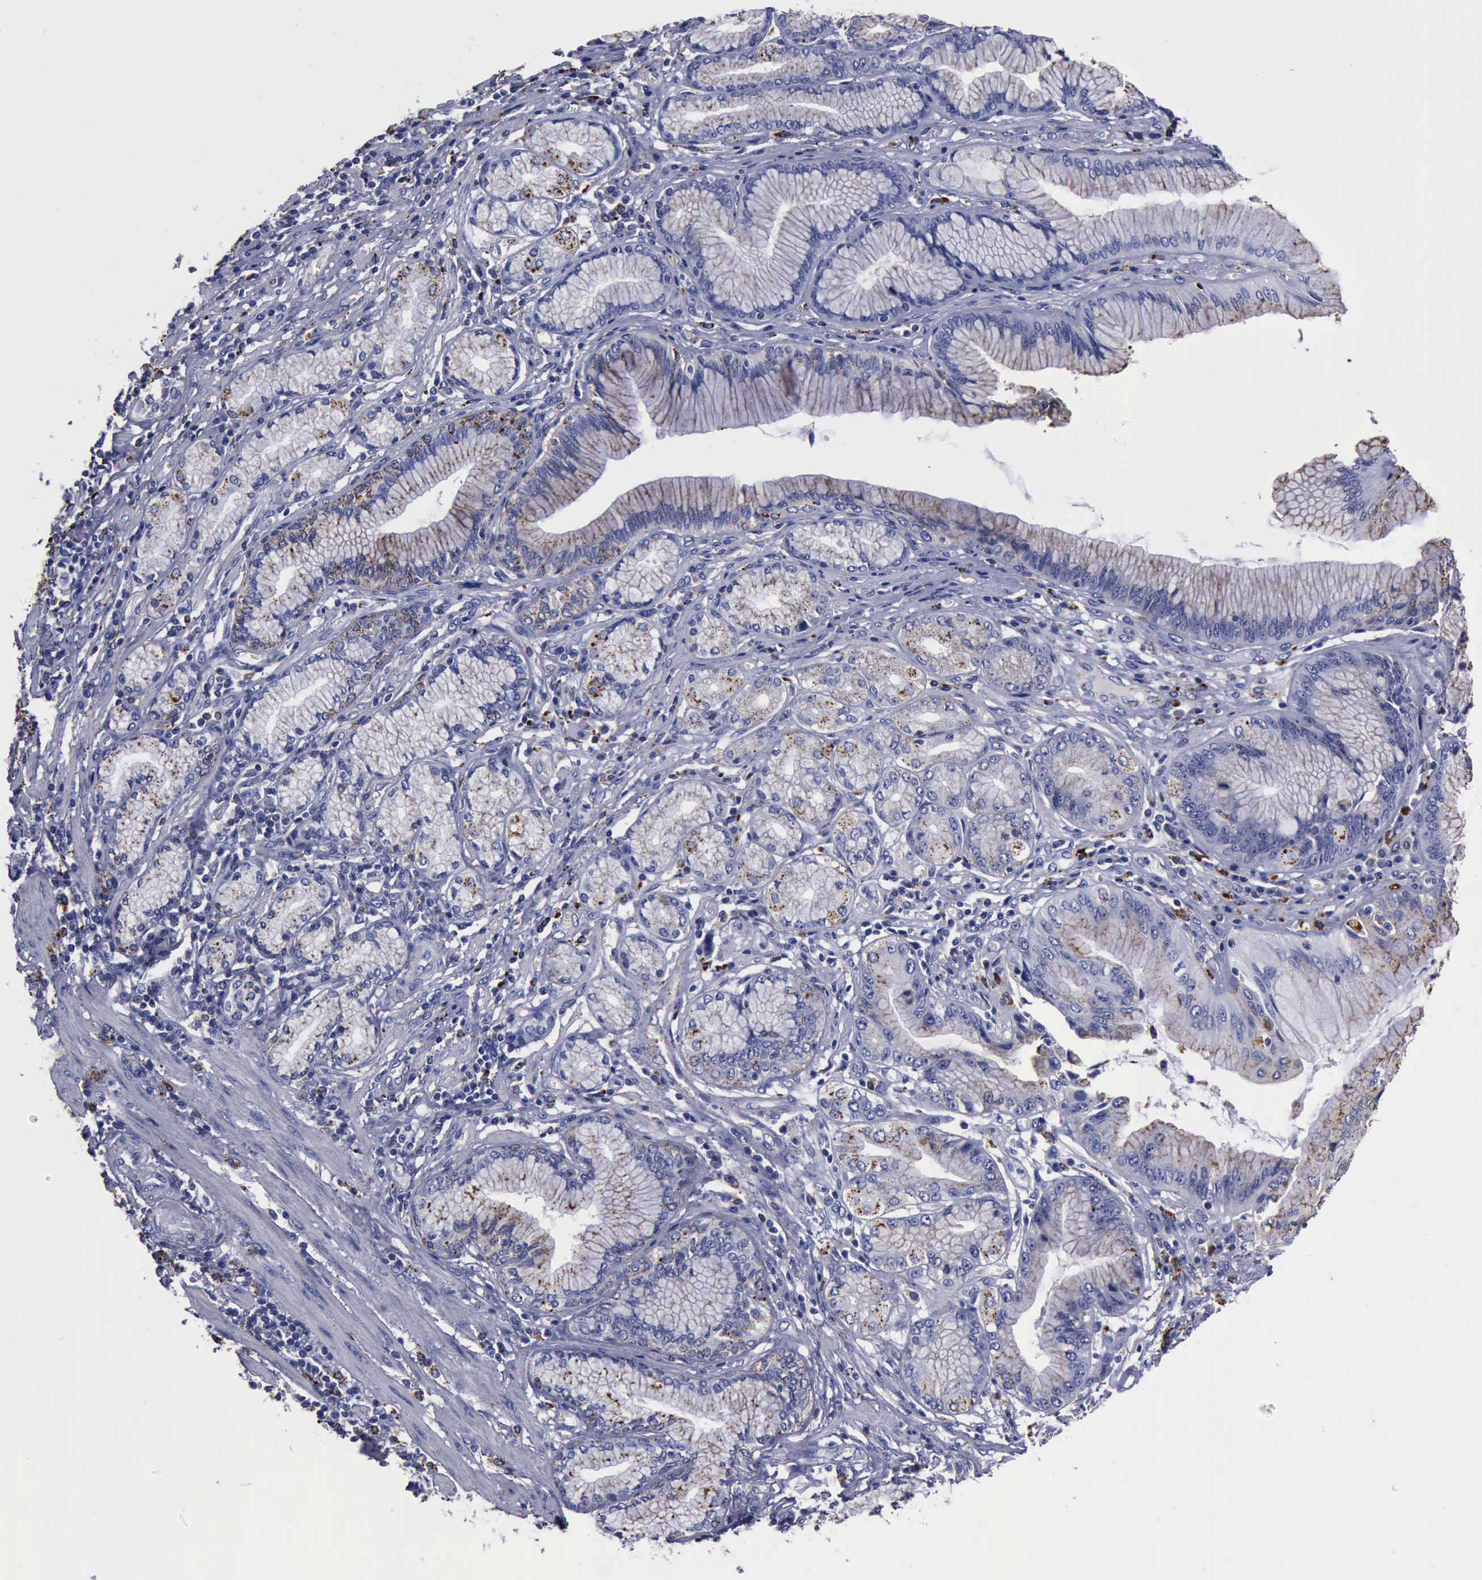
{"staining": {"intensity": "weak", "quantity": "25%-75%", "location": "cytoplasmic/membranous"}, "tissue": "stomach cancer", "cell_type": "Tumor cells", "image_type": "cancer", "snomed": [{"axis": "morphology", "description": "Adenocarcinoma, NOS"}, {"axis": "topography", "description": "Pancreas"}, {"axis": "topography", "description": "Stomach, upper"}], "caption": "DAB (3,3'-diaminobenzidine) immunohistochemical staining of adenocarcinoma (stomach) exhibits weak cytoplasmic/membranous protein expression in about 25%-75% of tumor cells.", "gene": "CTSD", "patient": {"sex": "male", "age": 77}}